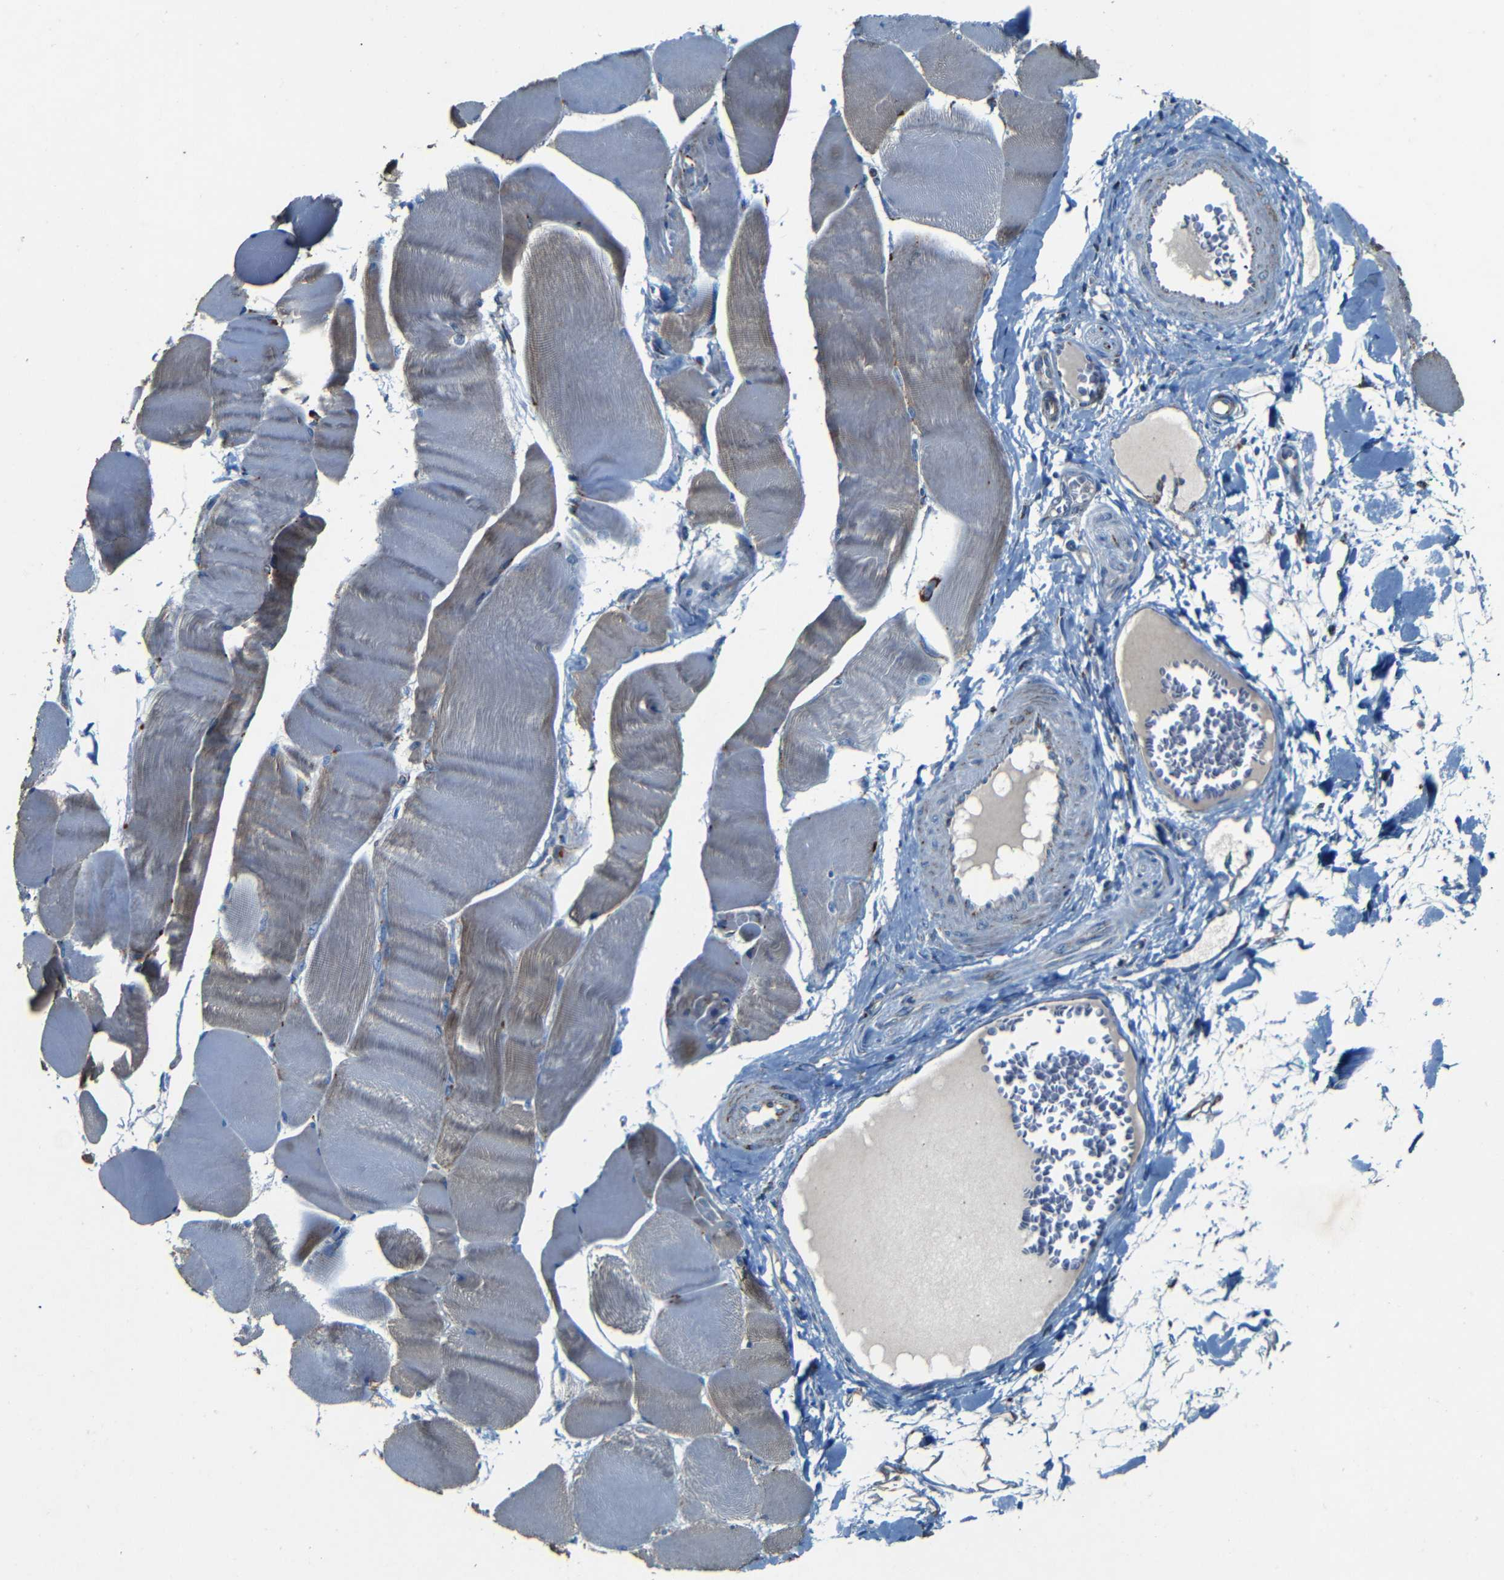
{"staining": {"intensity": "moderate", "quantity": "25%-75%", "location": "cytoplasmic/membranous"}, "tissue": "skeletal muscle", "cell_type": "Myocytes", "image_type": "normal", "snomed": [{"axis": "morphology", "description": "Normal tissue, NOS"}, {"axis": "morphology", "description": "Squamous cell carcinoma, NOS"}, {"axis": "topography", "description": "Skeletal muscle"}], "caption": "This micrograph exhibits normal skeletal muscle stained with immunohistochemistry to label a protein in brown. The cytoplasmic/membranous of myocytes show moderate positivity for the protein. Nuclei are counter-stained blue.", "gene": "WSCD2", "patient": {"sex": "male", "age": 51}}